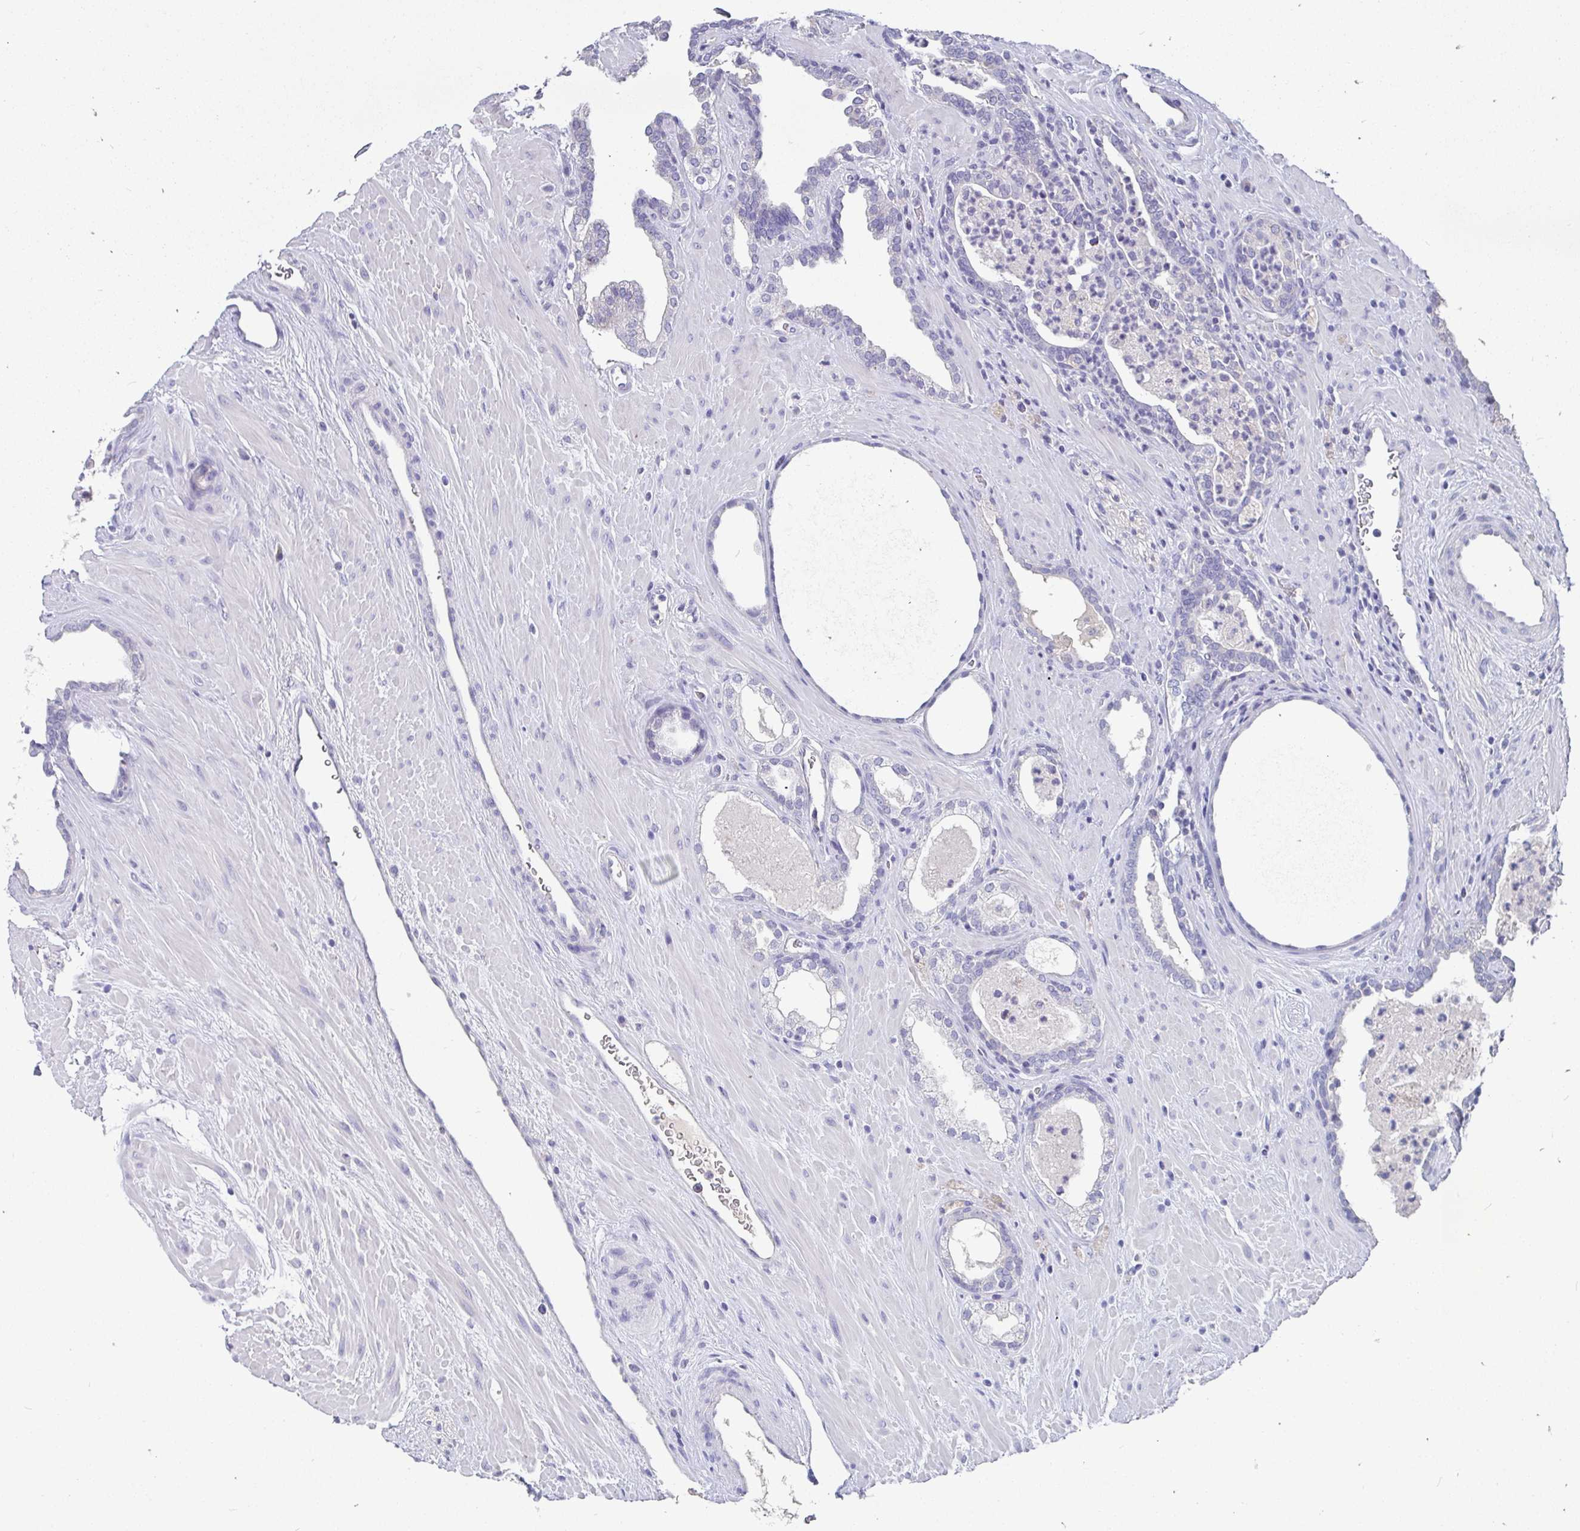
{"staining": {"intensity": "negative", "quantity": "none", "location": "none"}, "tissue": "prostate cancer", "cell_type": "Tumor cells", "image_type": "cancer", "snomed": [{"axis": "morphology", "description": "Adenocarcinoma, Low grade"}, {"axis": "topography", "description": "Prostate"}], "caption": "Immunohistochemistry histopathology image of human prostate cancer (low-grade adenocarcinoma) stained for a protein (brown), which exhibits no positivity in tumor cells.", "gene": "ADAMTS6", "patient": {"sex": "male", "age": 62}}